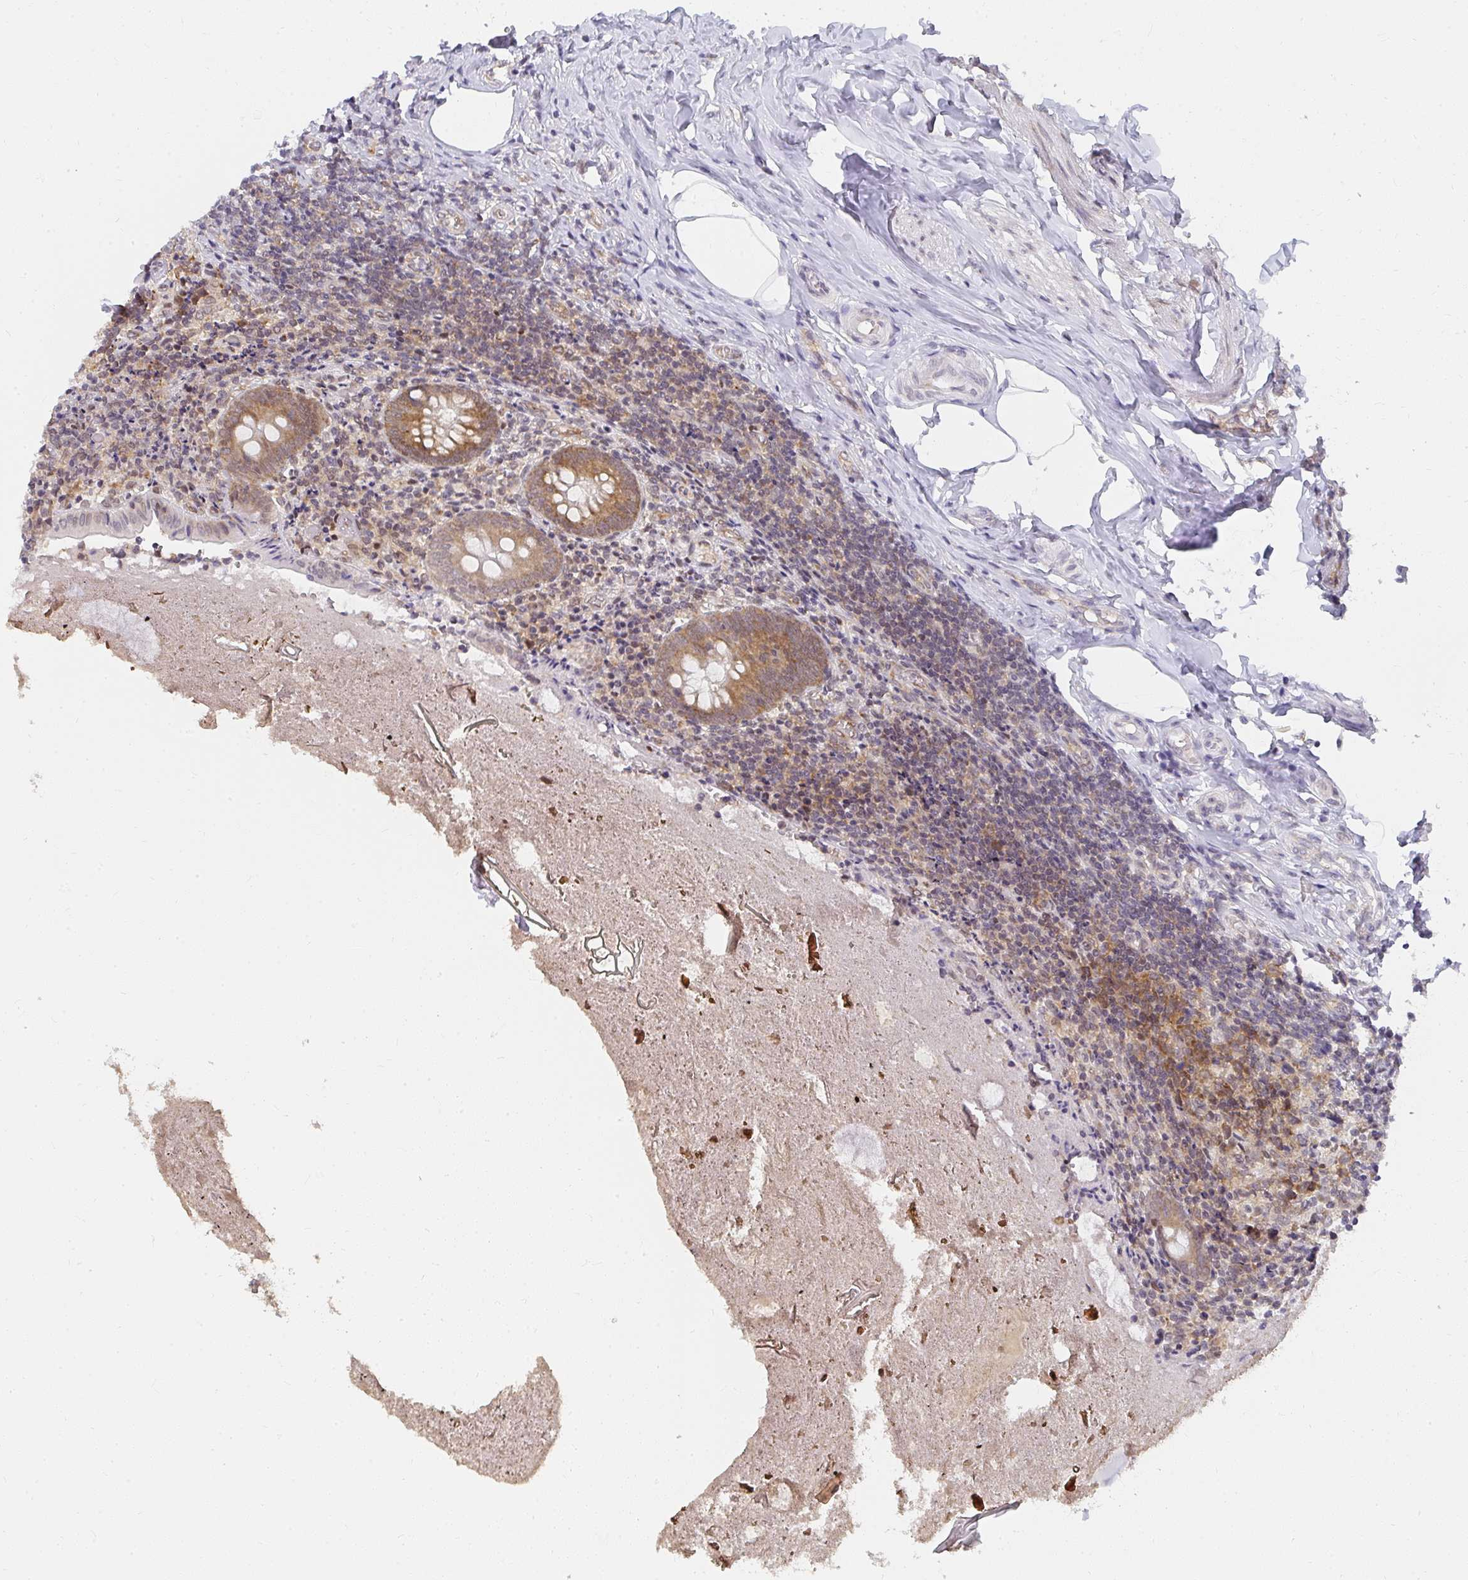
{"staining": {"intensity": "moderate", "quantity": ">75%", "location": "cytoplasmic/membranous"}, "tissue": "appendix", "cell_type": "Glandular cells", "image_type": "normal", "snomed": [{"axis": "morphology", "description": "Normal tissue, NOS"}, {"axis": "topography", "description": "Appendix"}], "caption": "A brown stain shows moderate cytoplasmic/membranous expression of a protein in glandular cells of benign human appendix.", "gene": "SYNCRIP", "patient": {"sex": "female", "age": 17}}